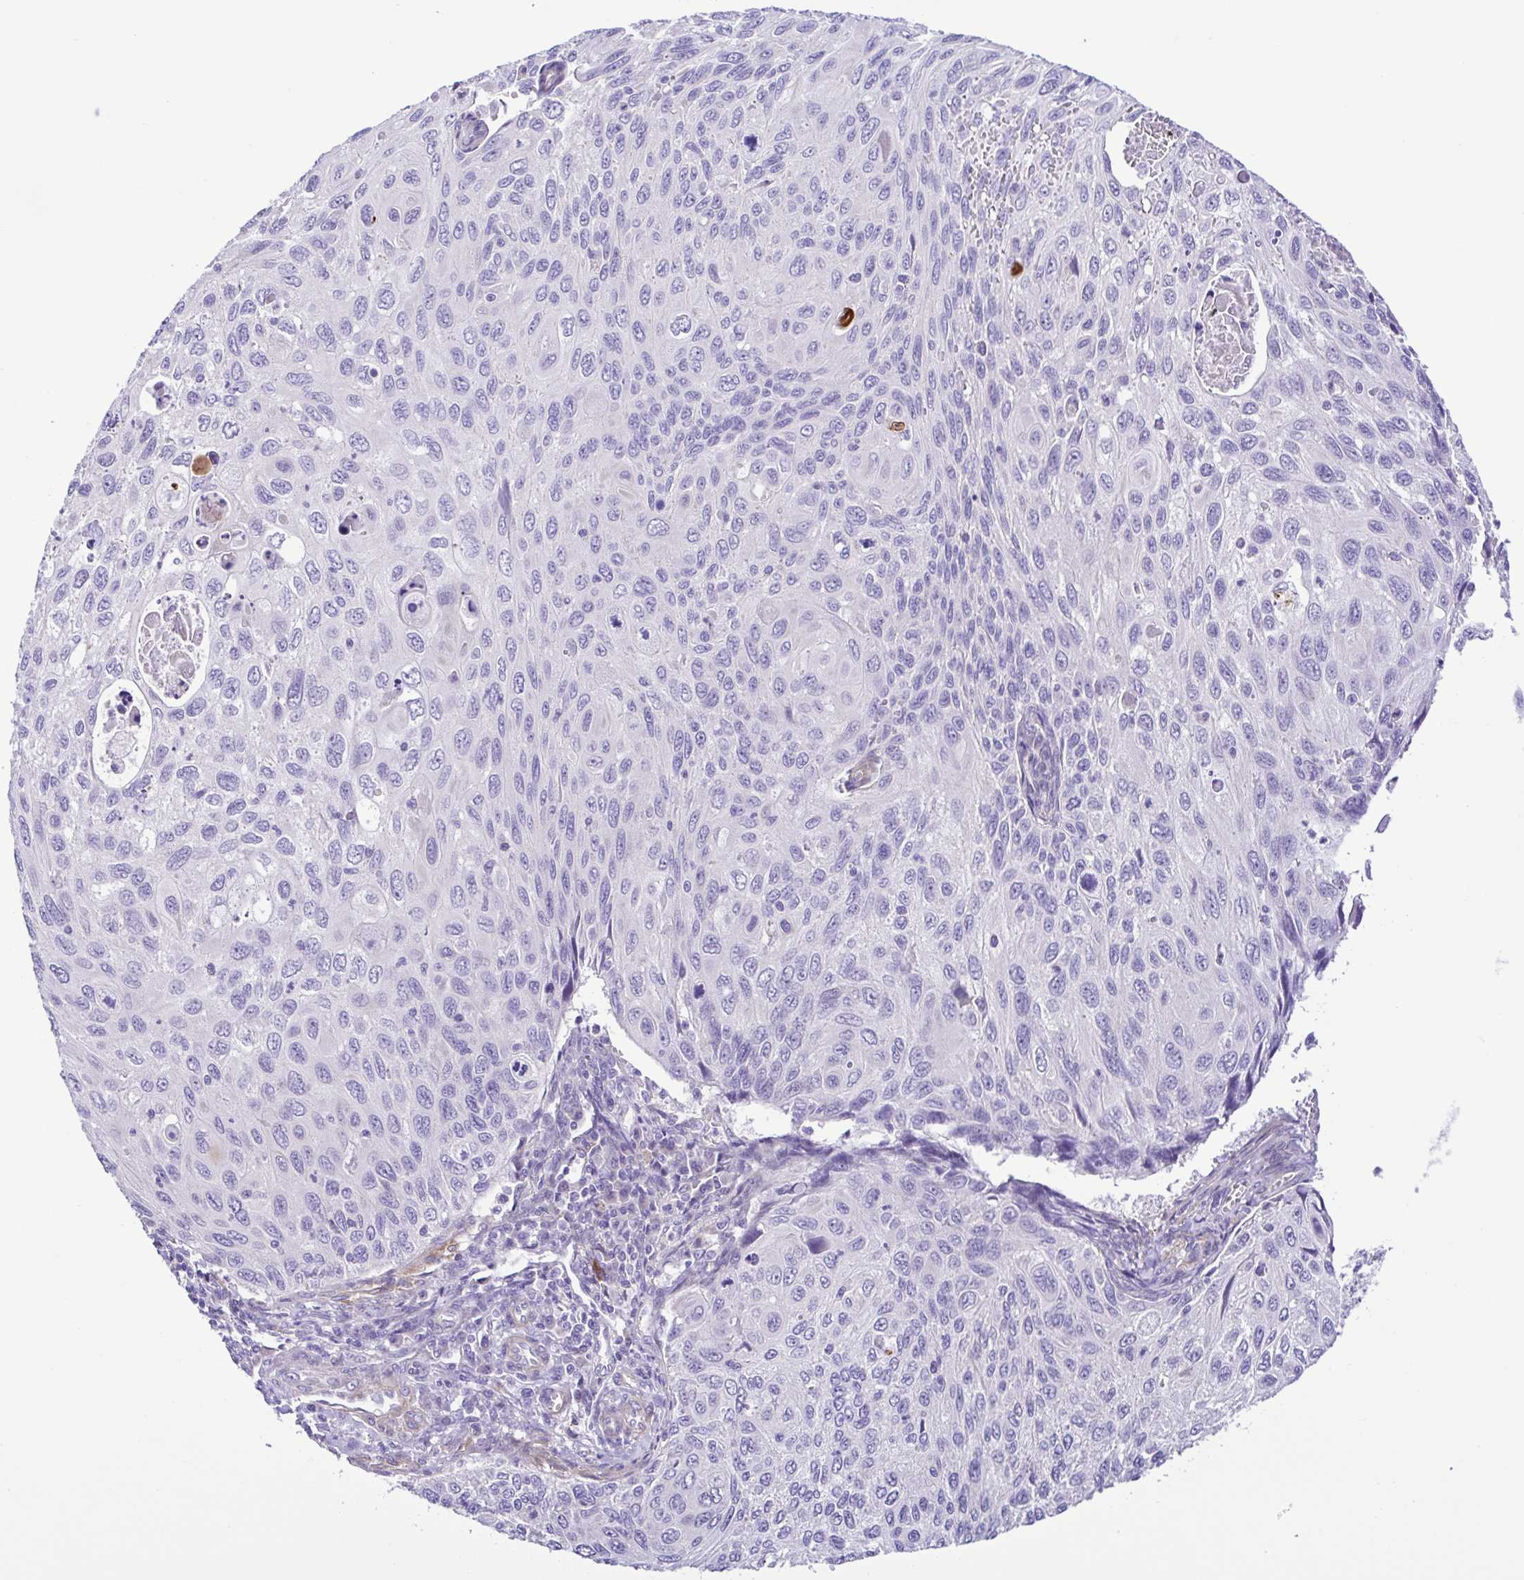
{"staining": {"intensity": "negative", "quantity": "none", "location": "none"}, "tissue": "cervical cancer", "cell_type": "Tumor cells", "image_type": "cancer", "snomed": [{"axis": "morphology", "description": "Squamous cell carcinoma, NOS"}, {"axis": "topography", "description": "Cervix"}], "caption": "Tumor cells show no significant positivity in cervical cancer (squamous cell carcinoma).", "gene": "GABBR2", "patient": {"sex": "female", "age": 70}}